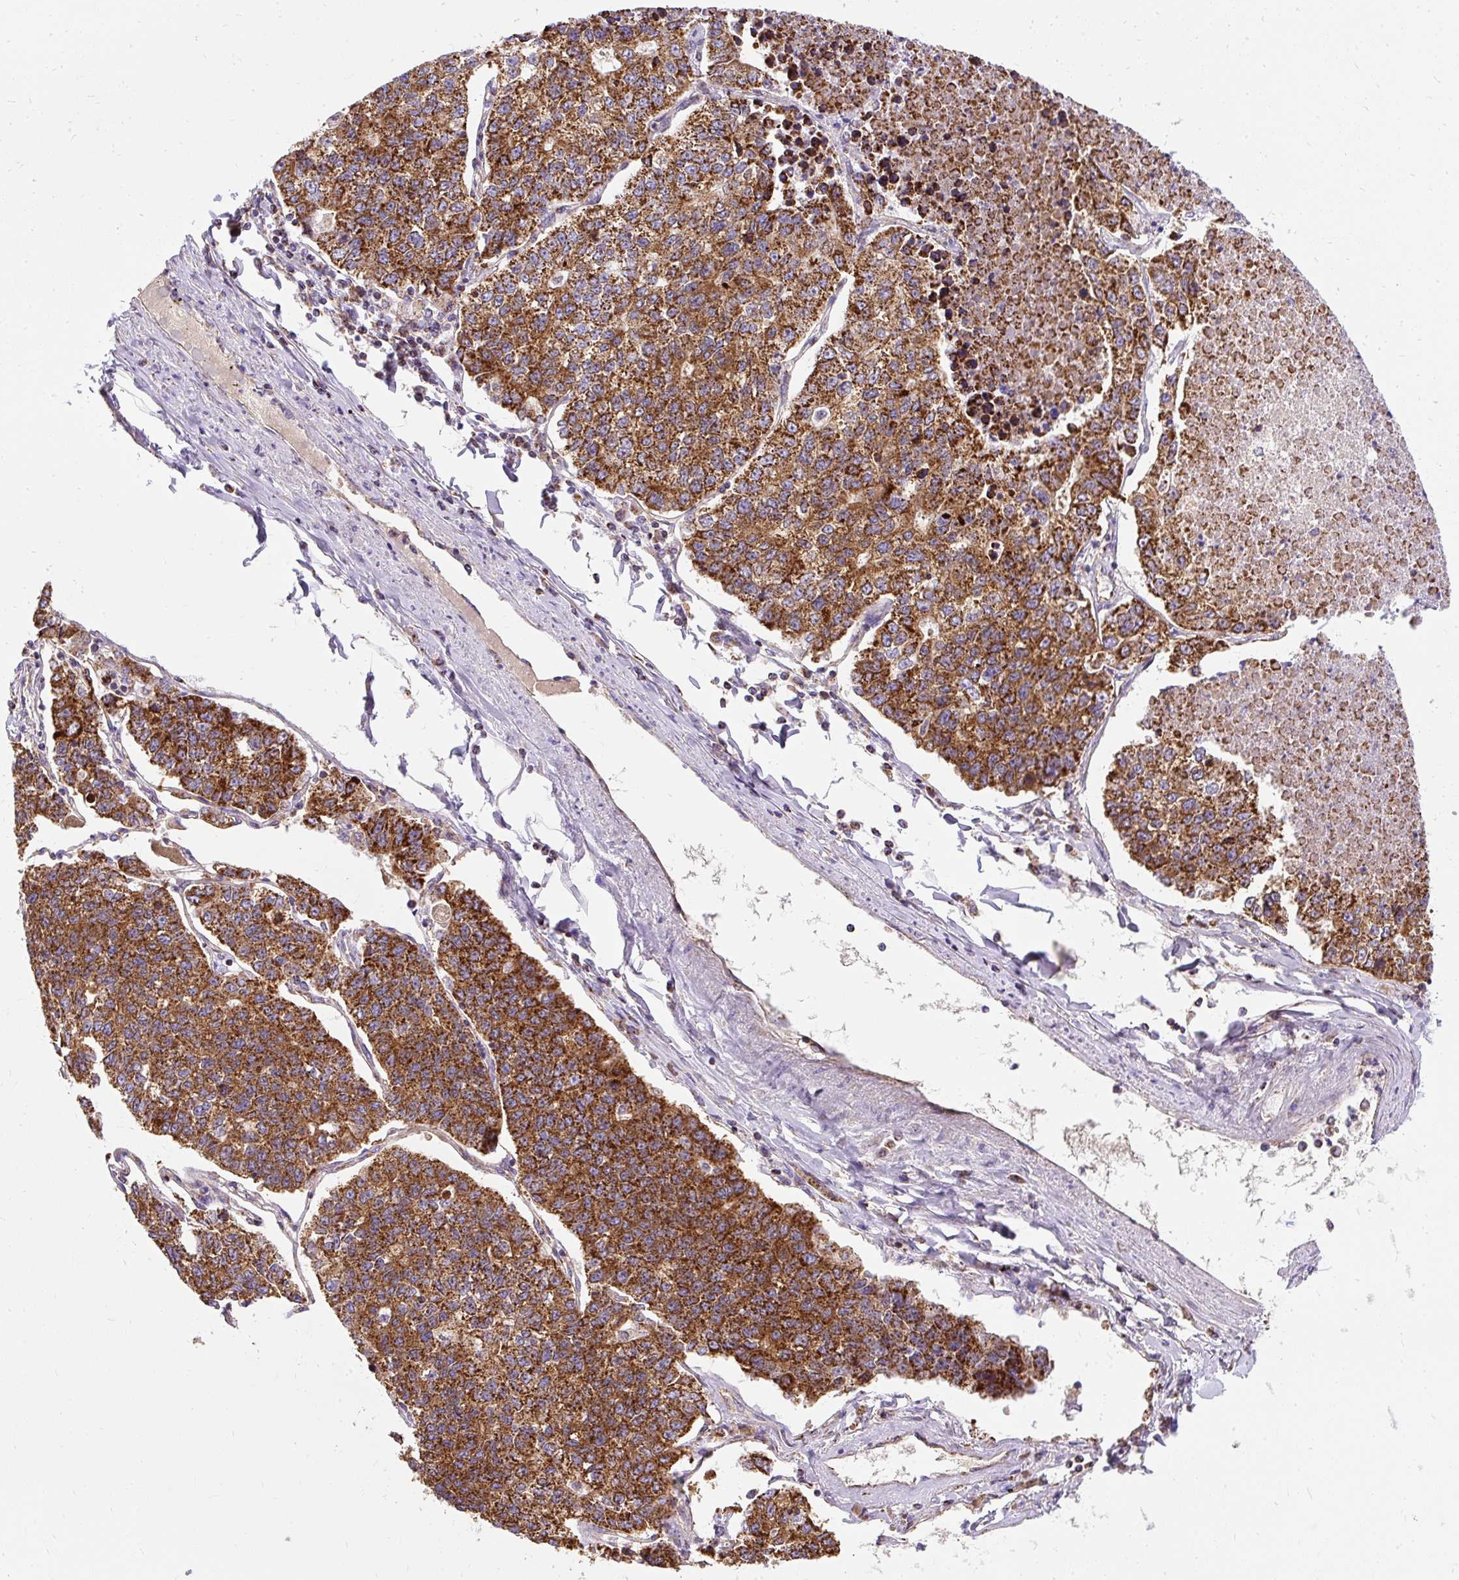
{"staining": {"intensity": "strong", "quantity": ">75%", "location": "cytoplasmic/membranous"}, "tissue": "lung cancer", "cell_type": "Tumor cells", "image_type": "cancer", "snomed": [{"axis": "morphology", "description": "Adenocarcinoma, NOS"}, {"axis": "topography", "description": "Lung"}], "caption": "About >75% of tumor cells in lung adenocarcinoma reveal strong cytoplasmic/membranous protein staining as visualized by brown immunohistochemical staining.", "gene": "CEP290", "patient": {"sex": "male", "age": 49}}